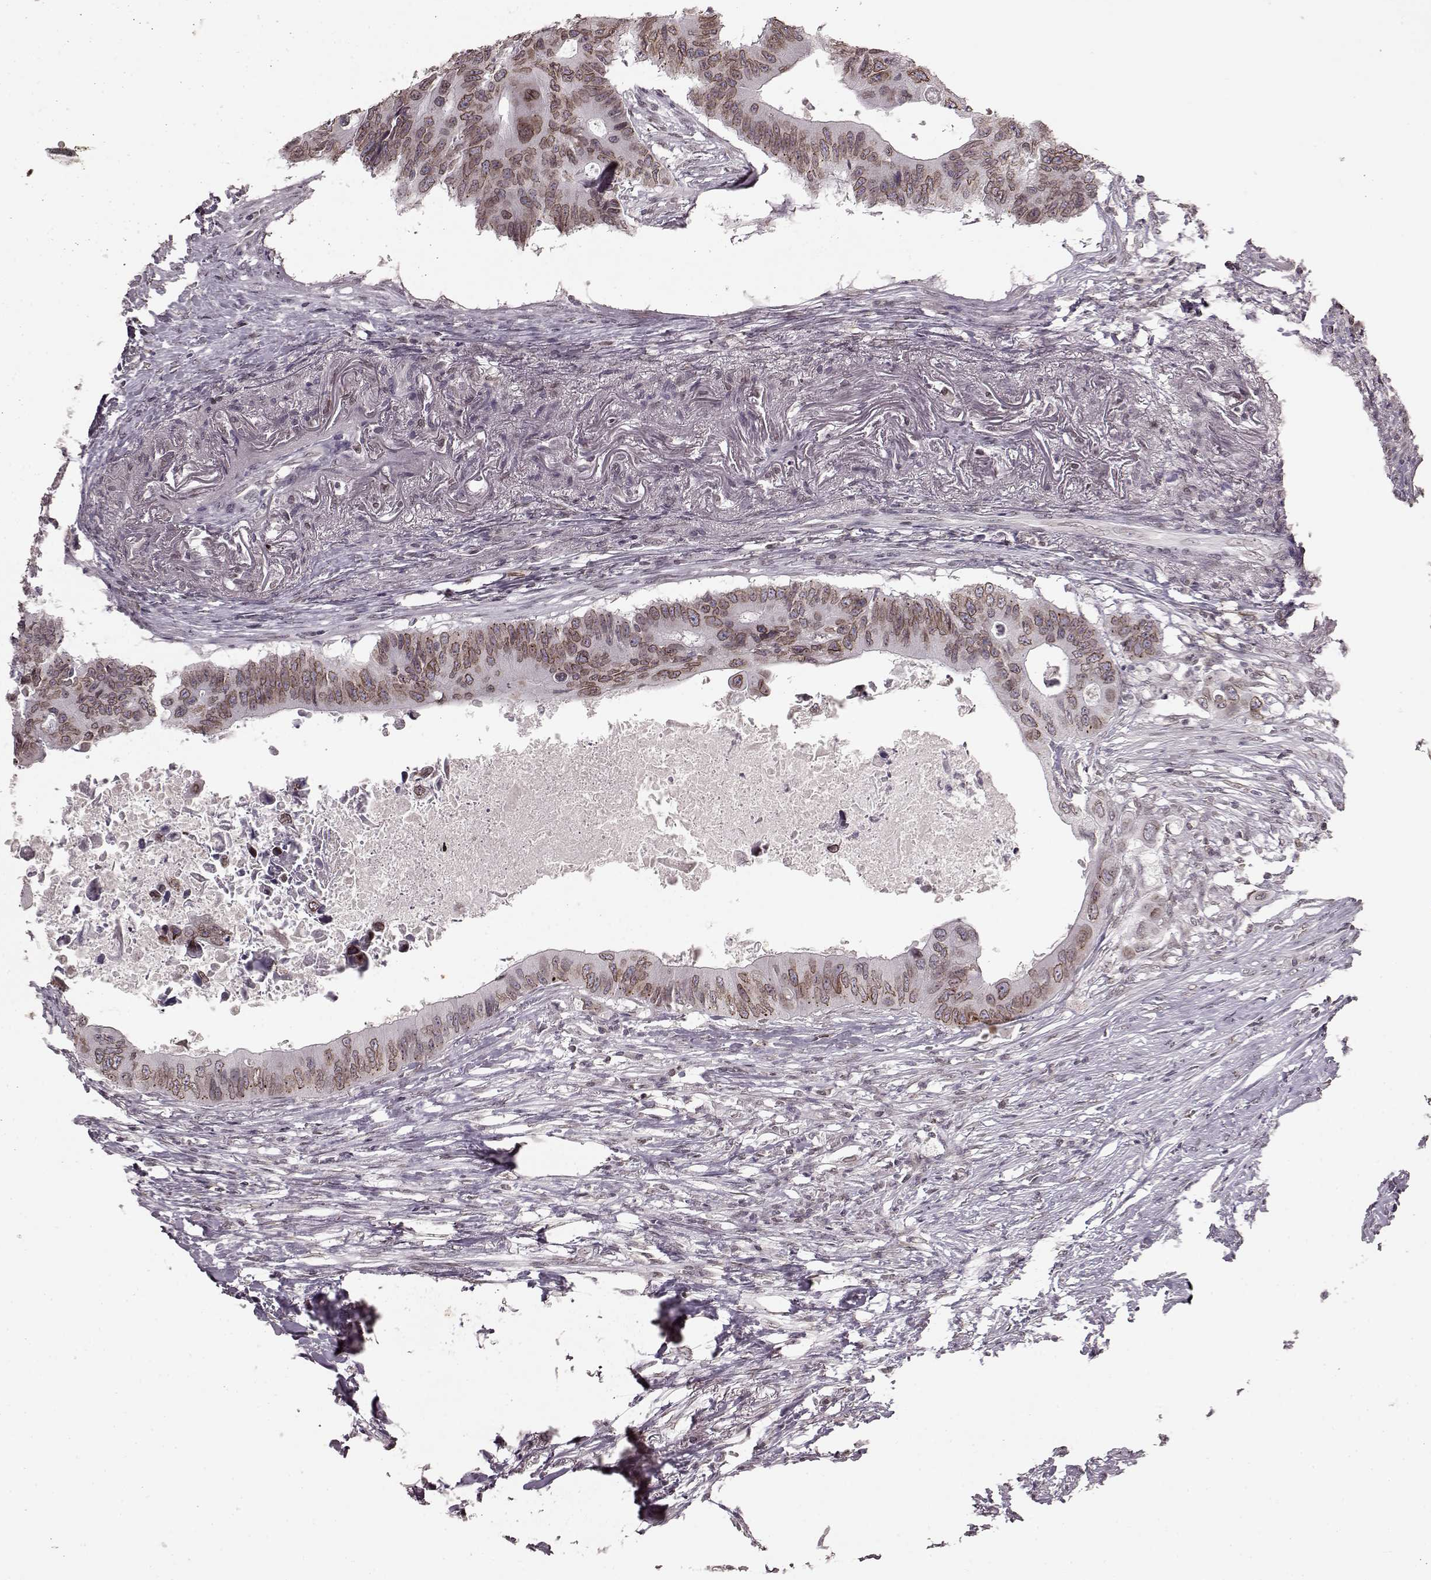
{"staining": {"intensity": "moderate", "quantity": ">75%", "location": "cytoplasmic/membranous,nuclear"}, "tissue": "colorectal cancer", "cell_type": "Tumor cells", "image_type": "cancer", "snomed": [{"axis": "morphology", "description": "Adenocarcinoma, NOS"}, {"axis": "topography", "description": "Colon"}], "caption": "Colorectal adenocarcinoma was stained to show a protein in brown. There is medium levels of moderate cytoplasmic/membranous and nuclear staining in about >75% of tumor cells.", "gene": "DCAF12", "patient": {"sex": "male", "age": 71}}